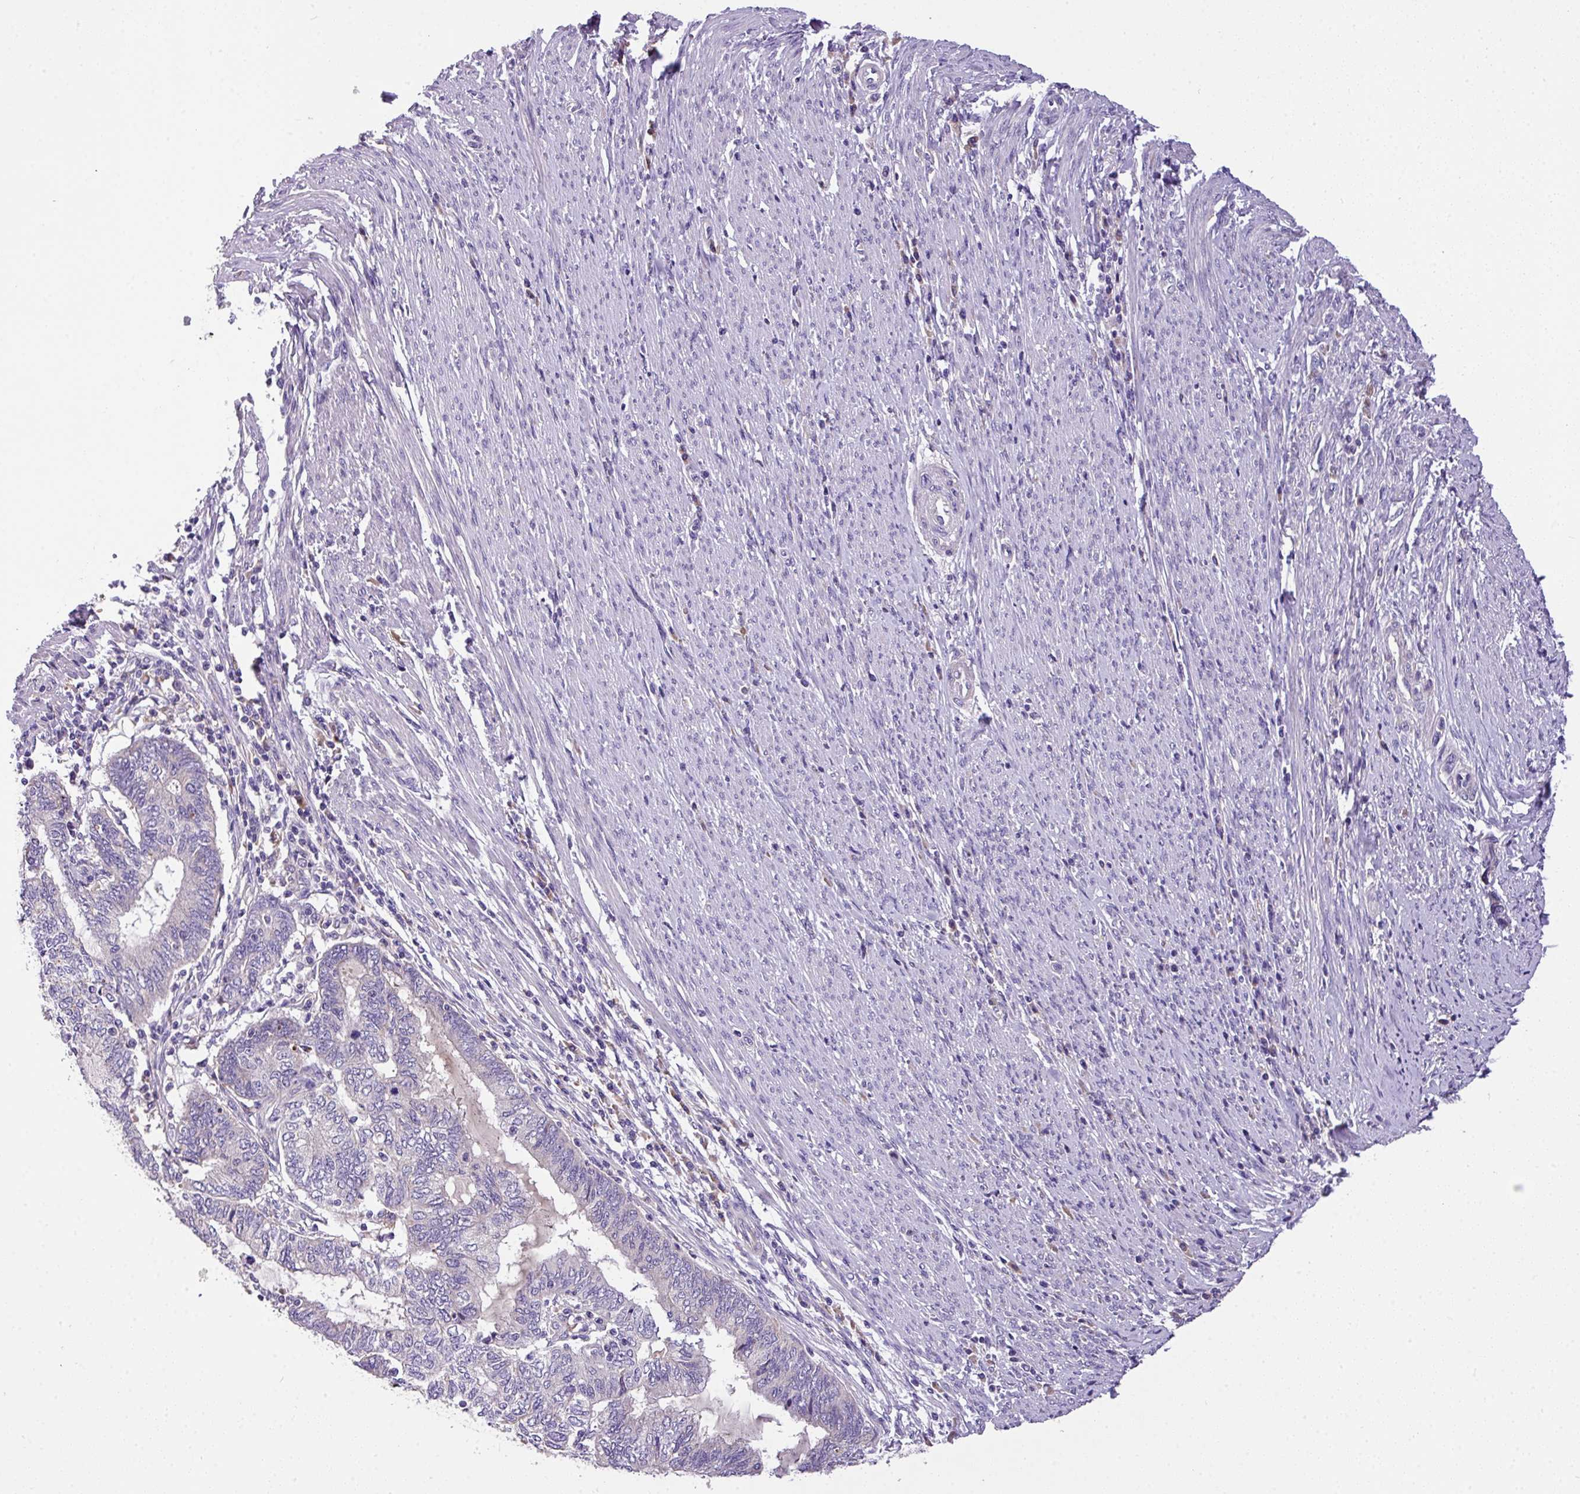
{"staining": {"intensity": "negative", "quantity": "none", "location": "none"}, "tissue": "endometrial cancer", "cell_type": "Tumor cells", "image_type": "cancer", "snomed": [{"axis": "morphology", "description": "Adenocarcinoma, NOS"}, {"axis": "topography", "description": "Uterus"}, {"axis": "topography", "description": "Endometrium"}], "caption": "IHC of human endometrial cancer (adenocarcinoma) reveals no expression in tumor cells.", "gene": "ANXA2R", "patient": {"sex": "female", "age": 70}}